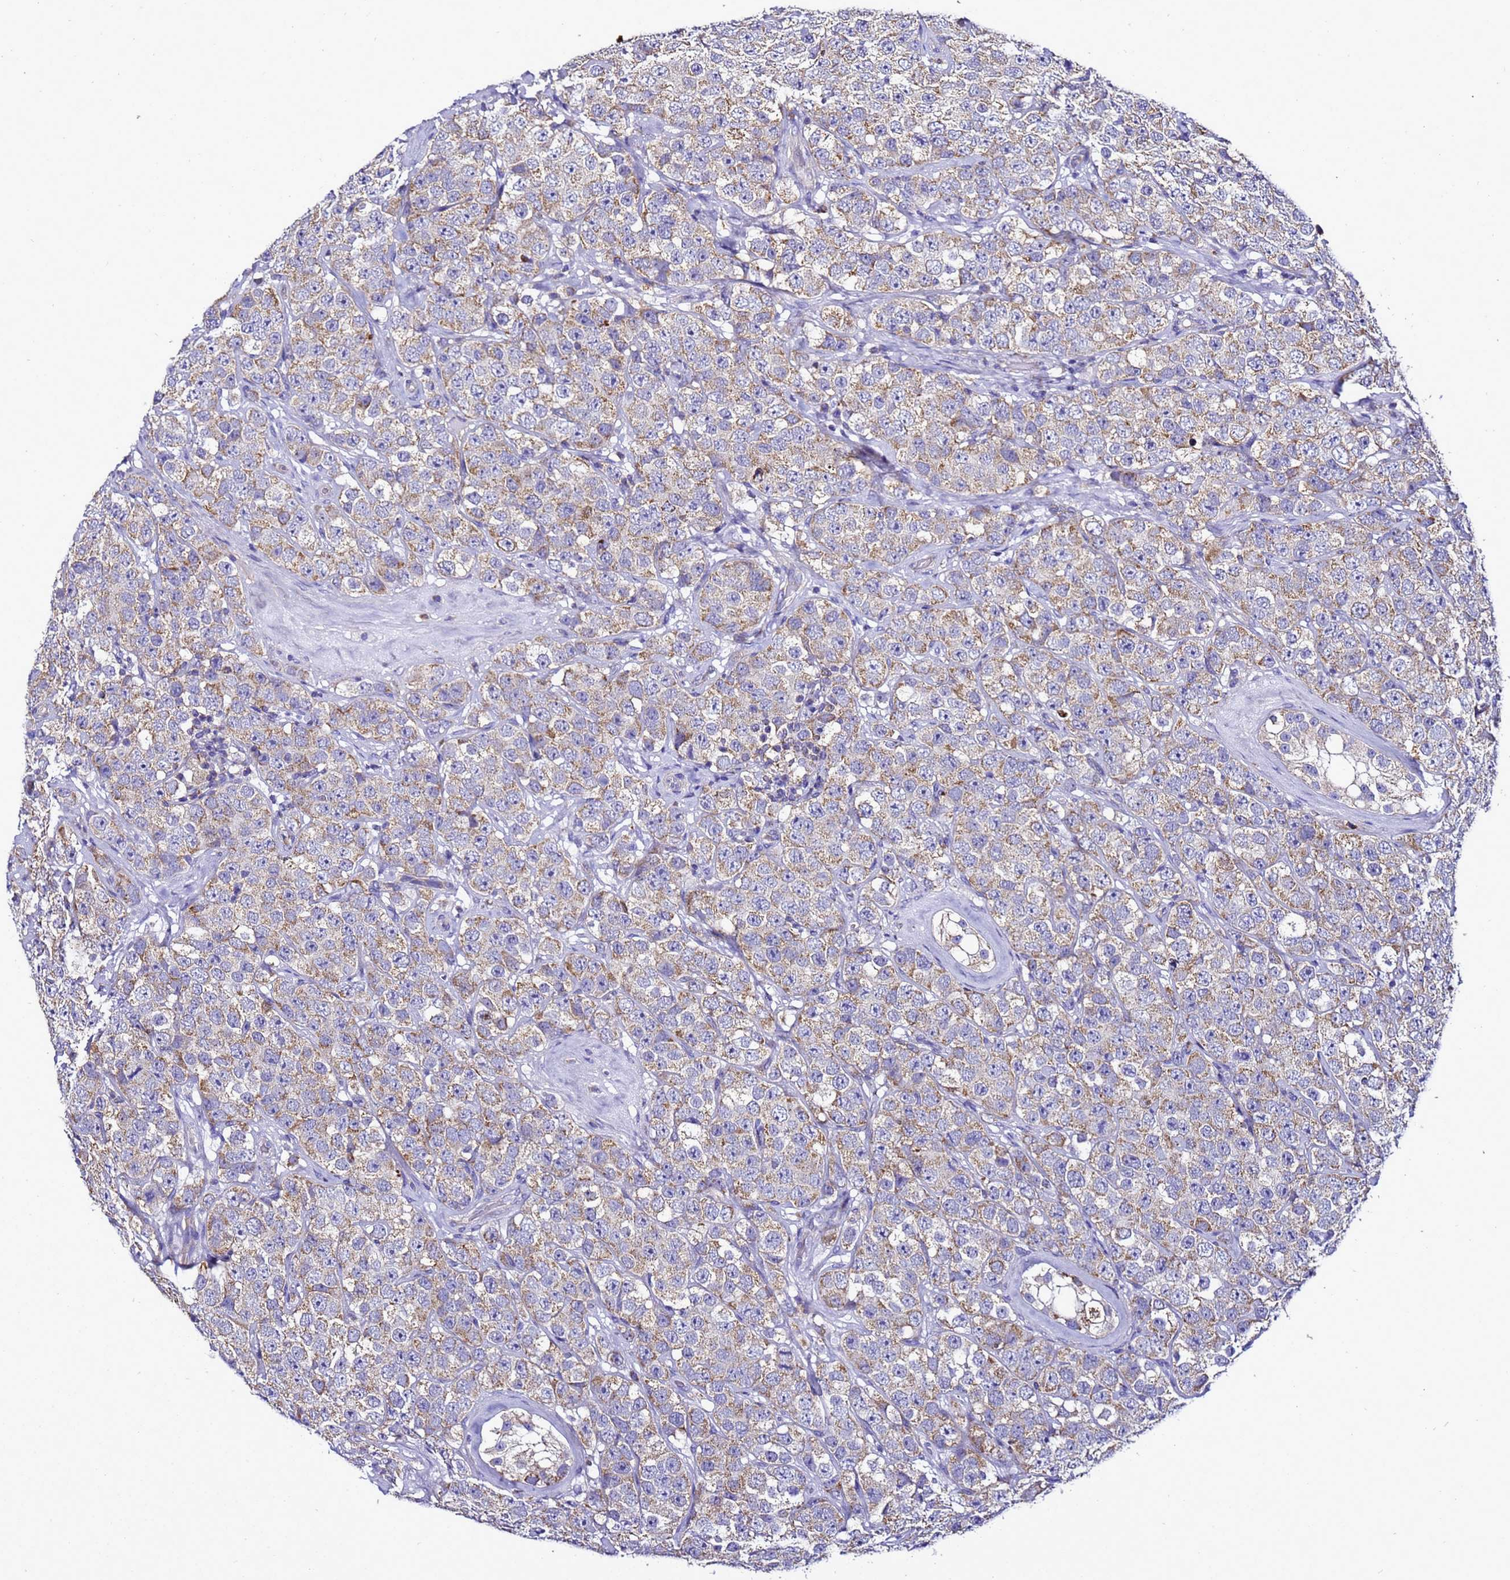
{"staining": {"intensity": "moderate", "quantity": ">75%", "location": "cytoplasmic/membranous"}, "tissue": "testis cancer", "cell_type": "Tumor cells", "image_type": "cancer", "snomed": [{"axis": "morphology", "description": "Seminoma, NOS"}, {"axis": "topography", "description": "Testis"}], "caption": "Approximately >75% of tumor cells in seminoma (testis) demonstrate moderate cytoplasmic/membranous protein expression as visualized by brown immunohistochemical staining.", "gene": "HIGD2A", "patient": {"sex": "male", "age": 28}}